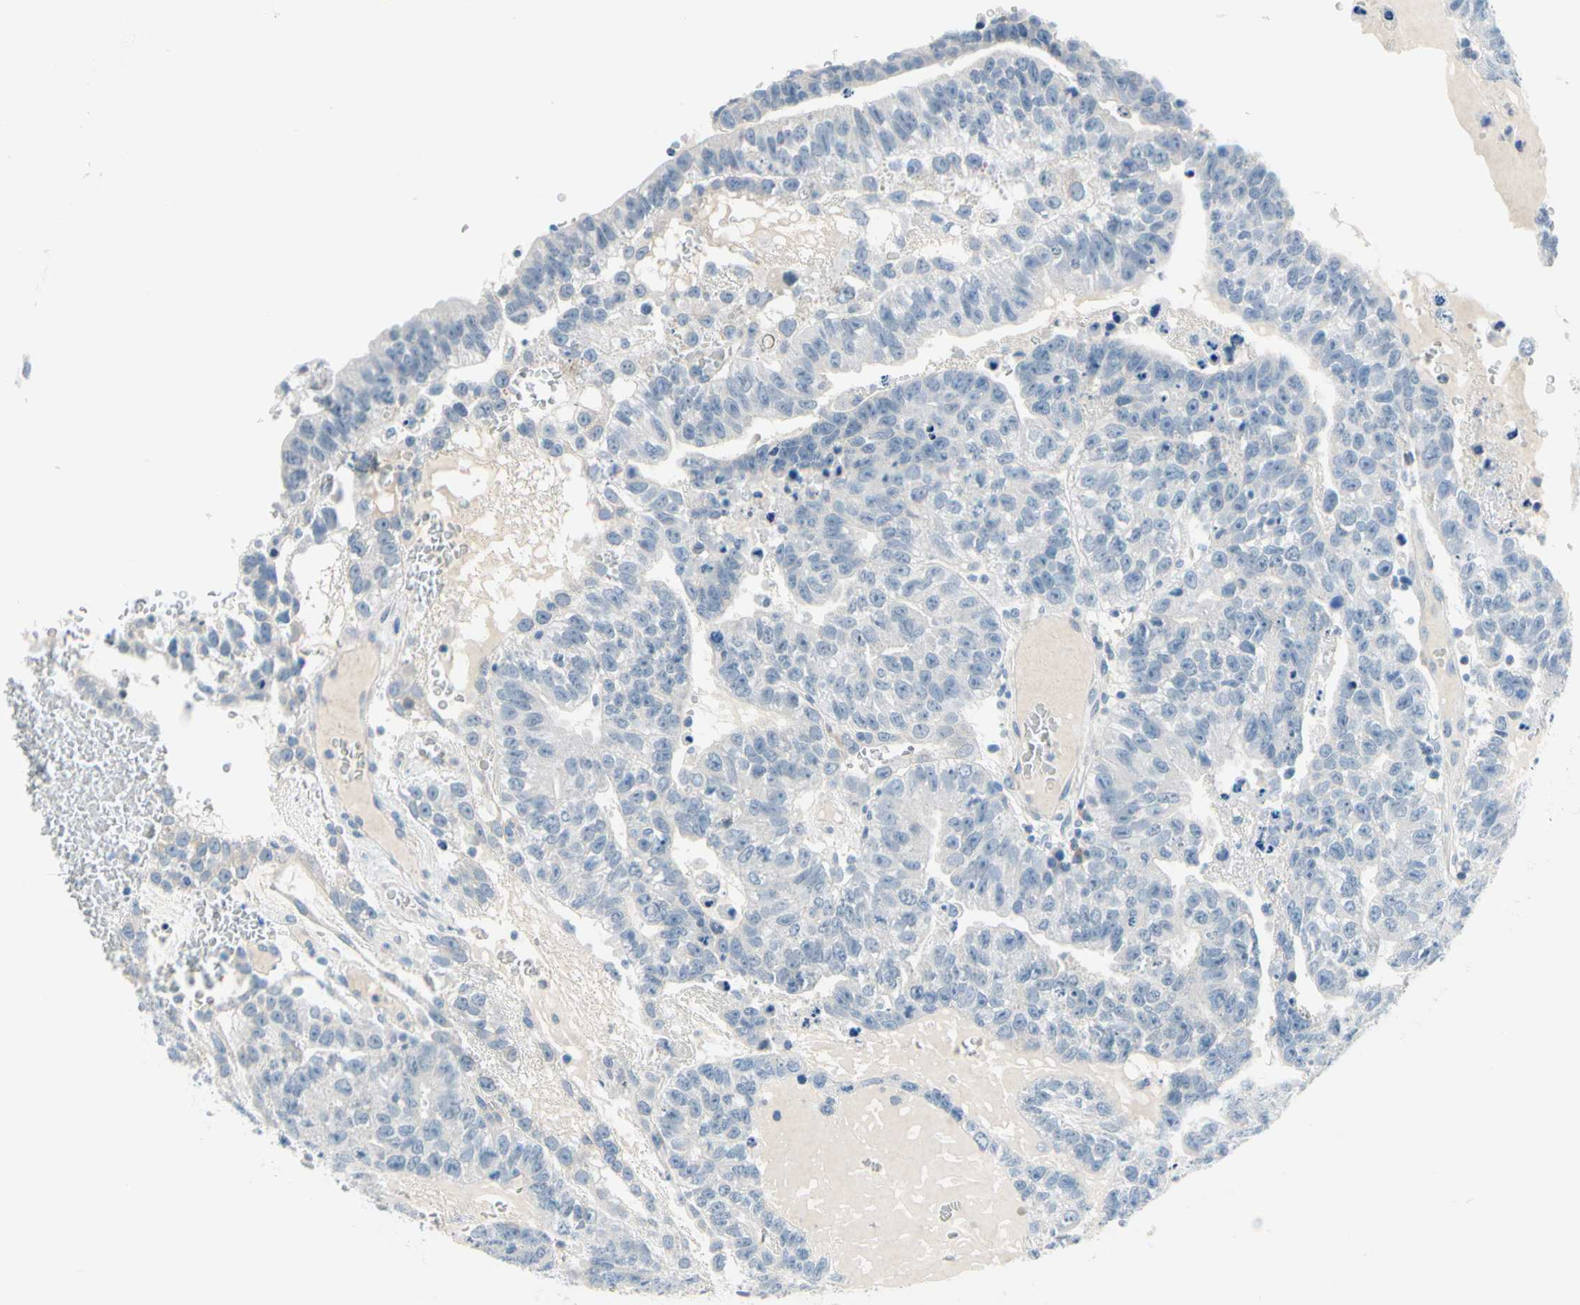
{"staining": {"intensity": "negative", "quantity": "none", "location": "none"}, "tissue": "testis cancer", "cell_type": "Tumor cells", "image_type": "cancer", "snomed": [{"axis": "morphology", "description": "Seminoma, NOS"}, {"axis": "morphology", "description": "Carcinoma, Embryonal, NOS"}, {"axis": "topography", "description": "Testis"}], "caption": "Histopathology image shows no significant protein staining in tumor cells of embryonal carcinoma (testis).", "gene": "FCER2", "patient": {"sex": "male", "age": 52}}